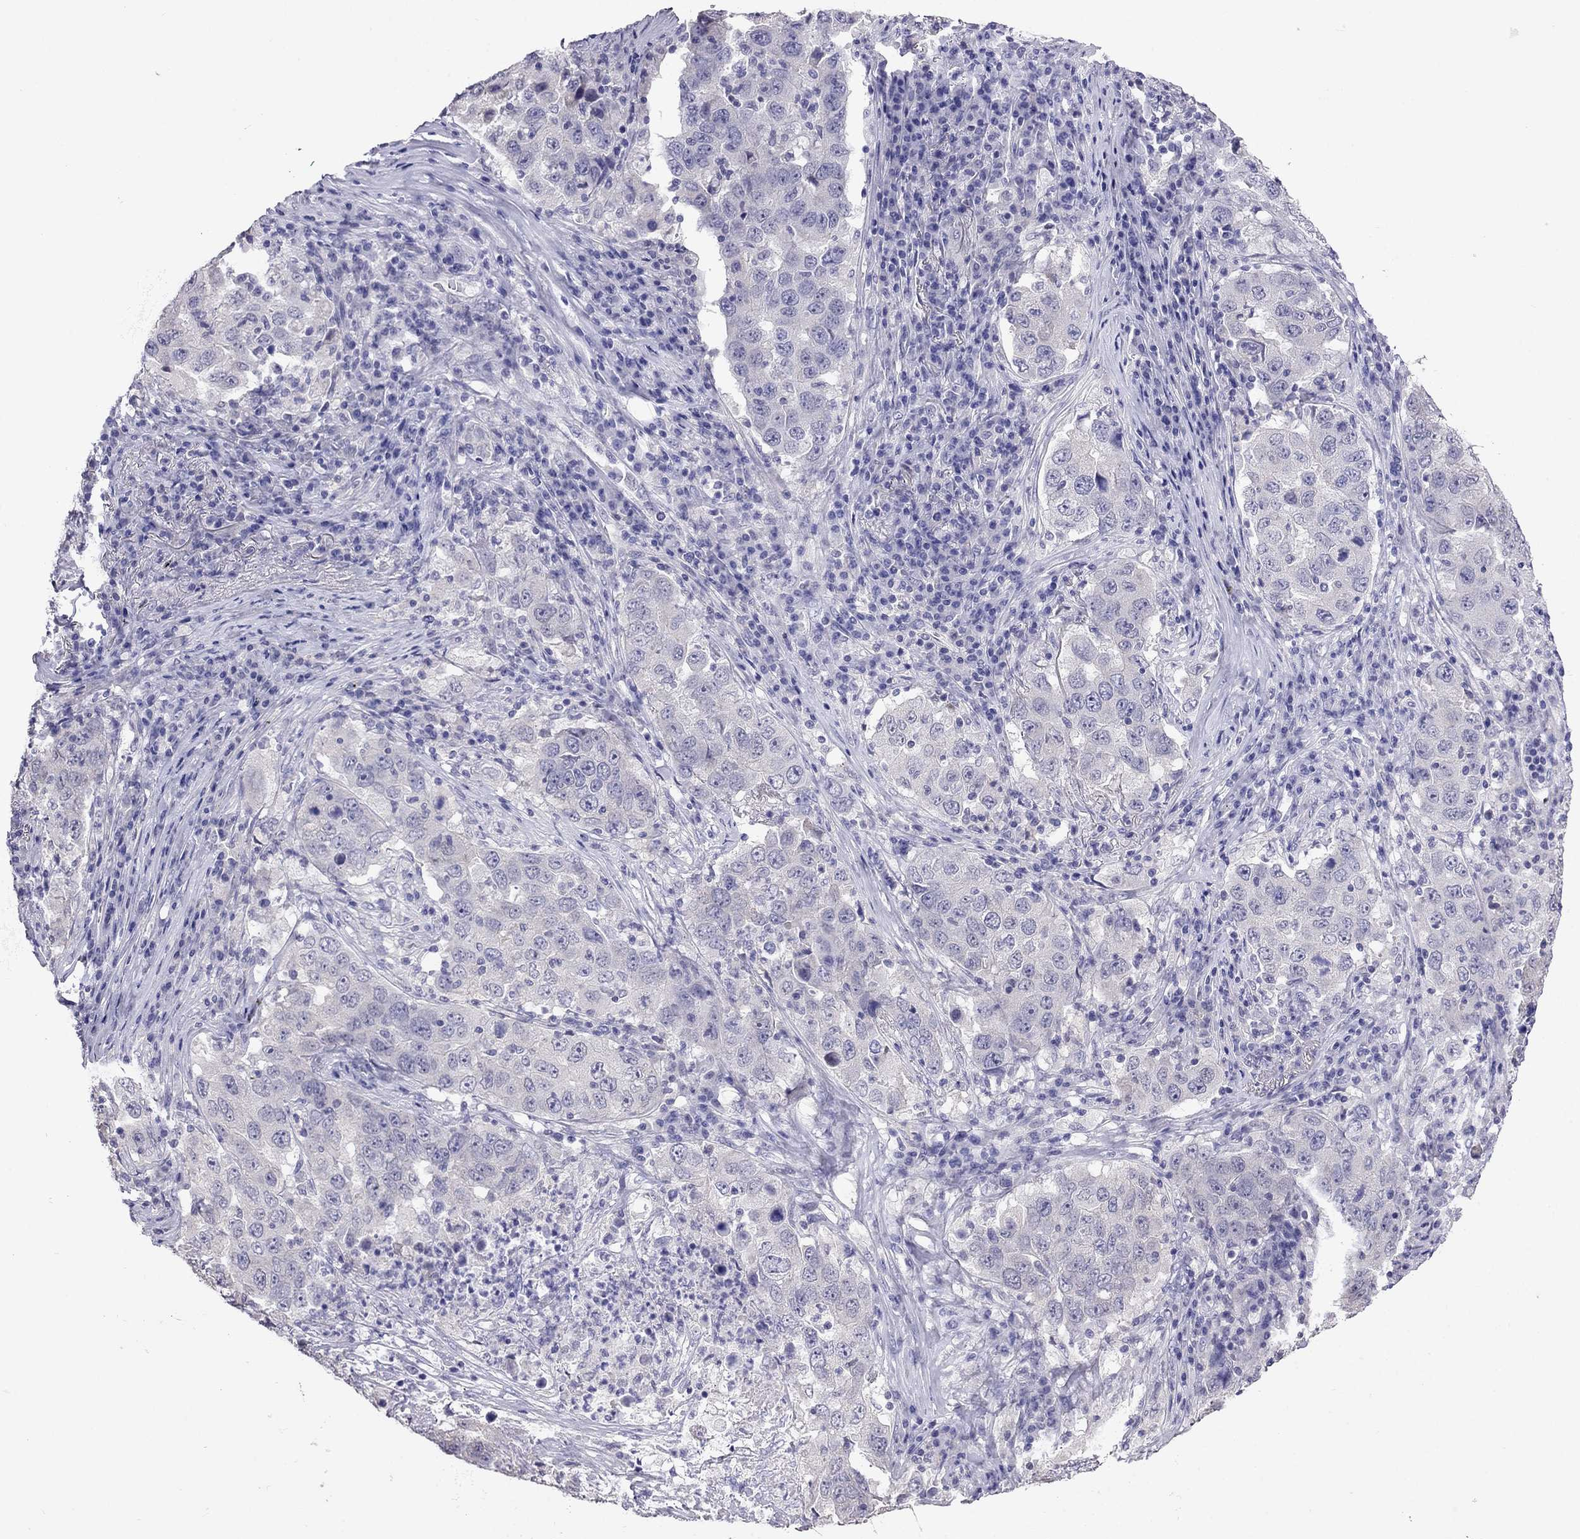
{"staining": {"intensity": "negative", "quantity": "none", "location": "none"}, "tissue": "lung cancer", "cell_type": "Tumor cells", "image_type": "cancer", "snomed": [{"axis": "morphology", "description": "Adenocarcinoma, NOS"}, {"axis": "topography", "description": "Lung"}], "caption": "Immunohistochemical staining of lung cancer shows no significant staining in tumor cells. (IHC, brightfield microscopy, high magnification).", "gene": "SCNN1D", "patient": {"sex": "male", "age": 73}}